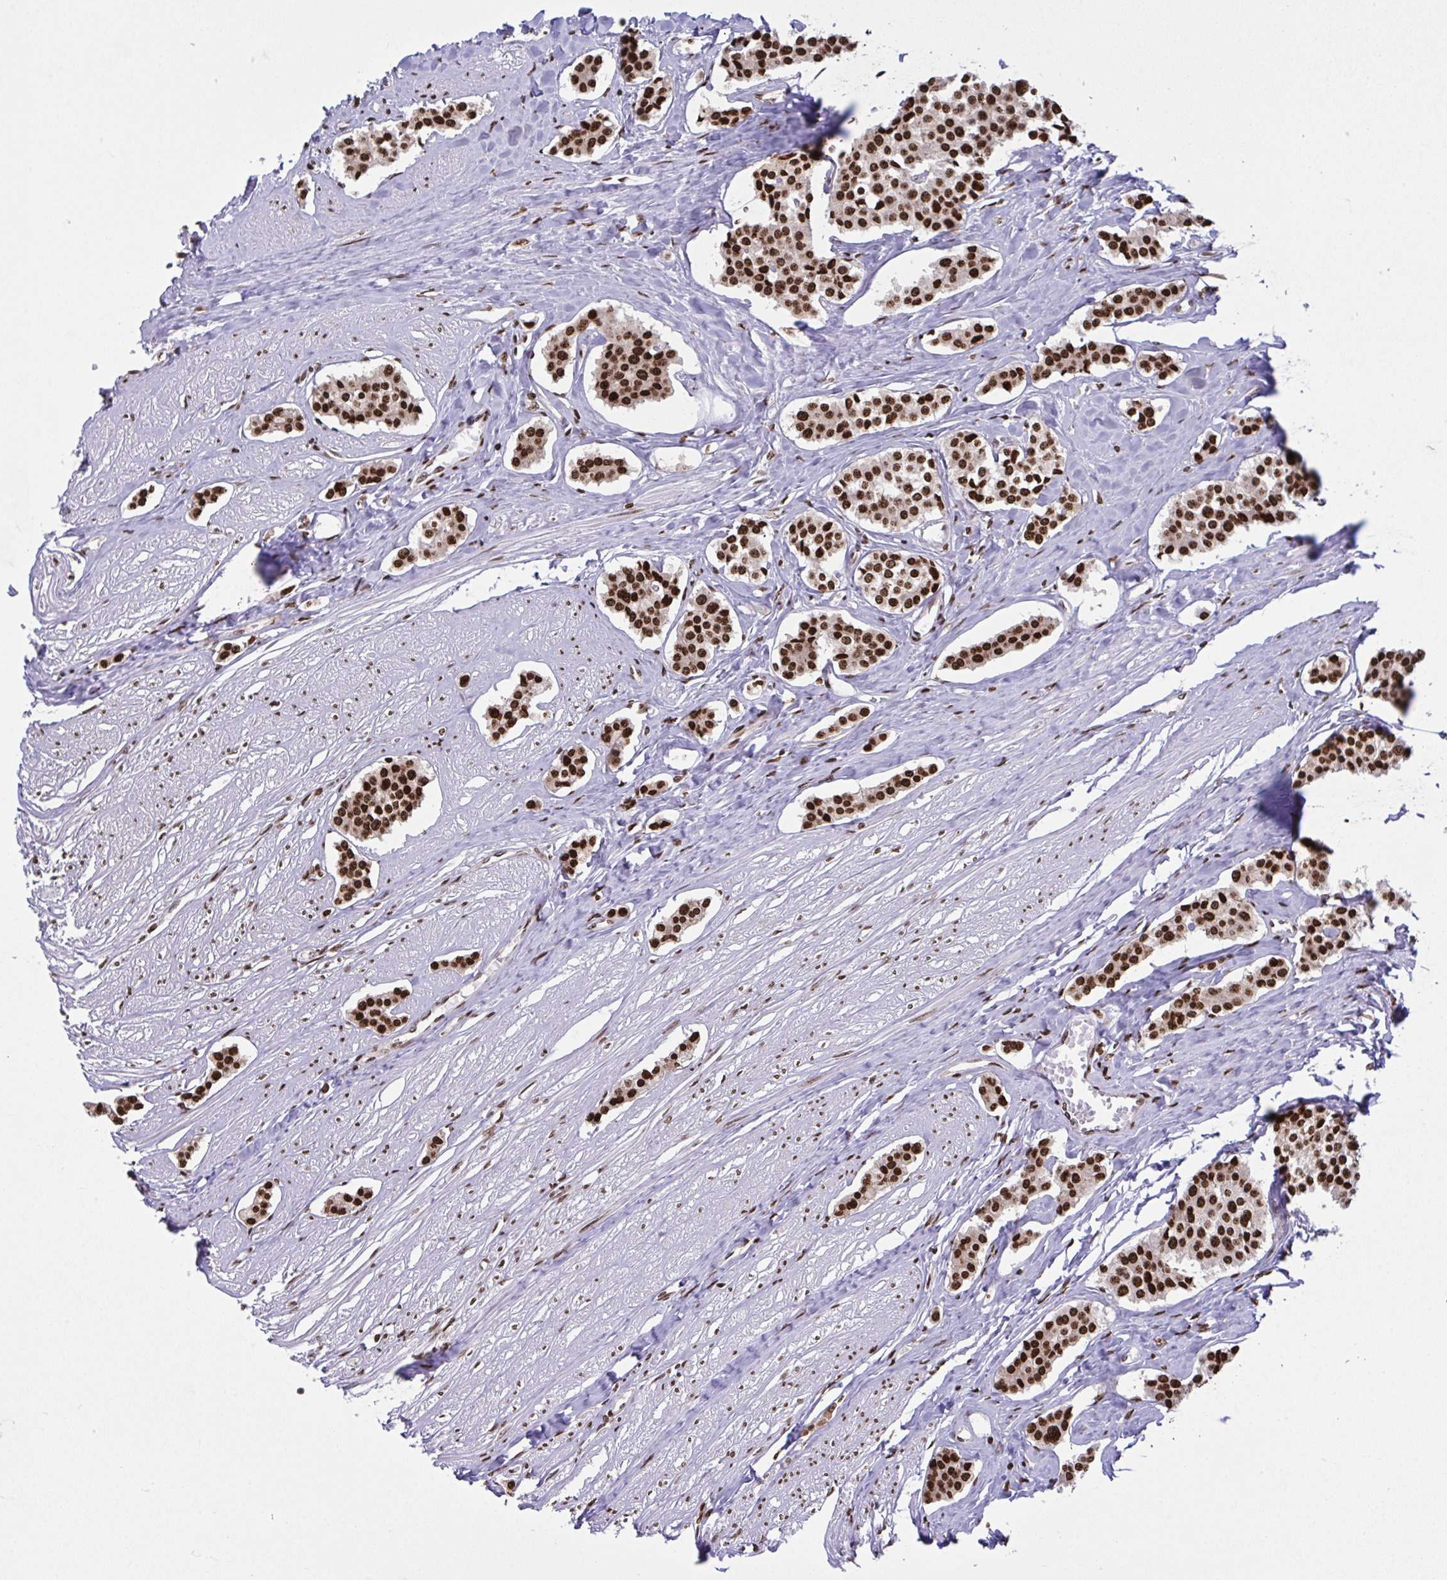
{"staining": {"intensity": "strong", "quantity": ">75%", "location": "nuclear"}, "tissue": "carcinoid", "cell_type": "Tumor cells", "image_type": "cancer", "snomed": [{"axis": "morphology", "description": "Carcinoid, malignant, NOS"}, {"axis": "topography", "description": "Small intestine"}], "caption": "Immunohistochemical staining of human carcinoid reveals high levels of strong nuclear protein expression in approximately >75% of tumor cells. (DAB IHC with brightfield microscopy, high magnification).", "gene": "RAPGEF5", "patient": {"sex": "male", "age": 60}}